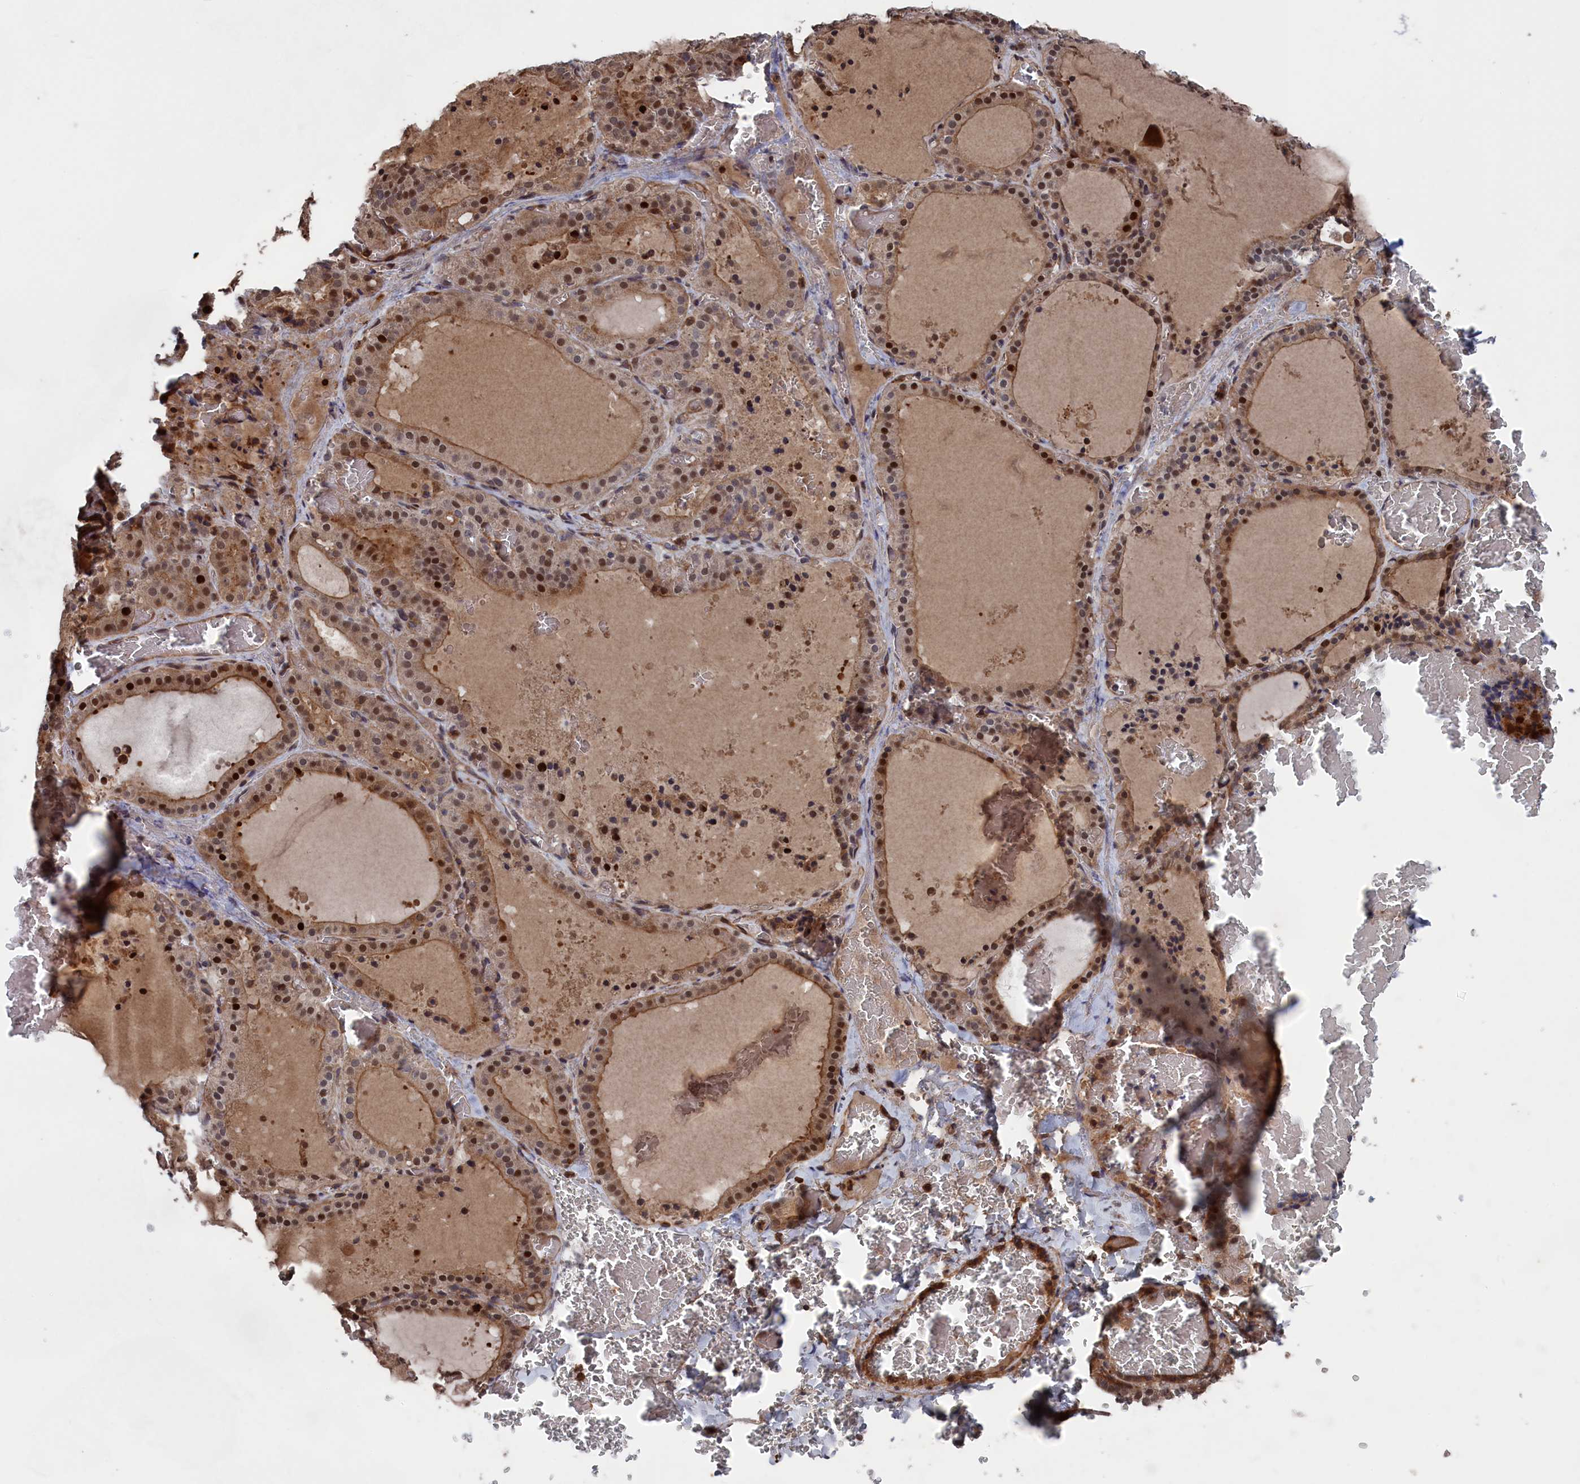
{"staining": {"intensity": "moderate", "quantity": ">75%", "location": "cytoplasmic/membranous,nuclear"}, "tissue": "thyroid gland", "cell_type": "Glandular cells", "image_type": "normal", "snomed": [{"axis": "morphology", "description": "Normal tissue, NOS"}, {"axis": "topography", "description": "Thyroid gland"}], "caption": "Thyroid gland stained with DAB (3,3'-diaminobenzidine) immunohistochemistry demonstrates medium levels of moderate cytoplasmic/membranous,nuclear staining in about >75% of glandular cells.", "gene": "PLA2G15", "patient": {"sex": "female", "age": 39}}